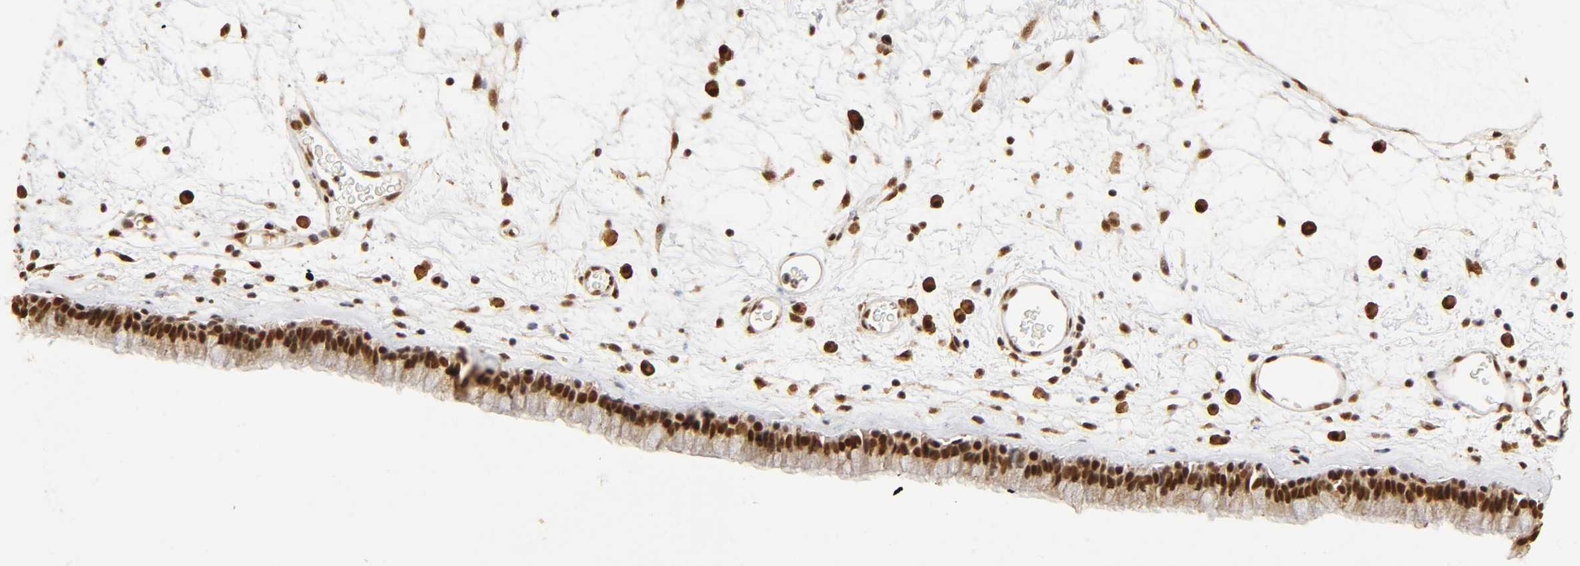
{"staining": {"intensity": "strong", "quantity": ">75%", "location": "cytoplasmic/membranous,nuclear"}, "tissue": "nasopharynx", "cell_type": "Respiratory epithelial cells", "image_type": "normal", "snomed": [{"axis": "morphology", "description": "Normal tissue, NOS"}, {"axis": "morphology", "description": "Inflammation, NOS"}, {"axis": "topography", "description": "Nasopharynx"}], "caption": "Strong cytoplasmic/membranous,nuclear staining is present in approximately >75% of respiratory epithelial cells in benign nasopharynx.", "gene": "RNF122", "patient": {"sex": "male", "age": 48}}